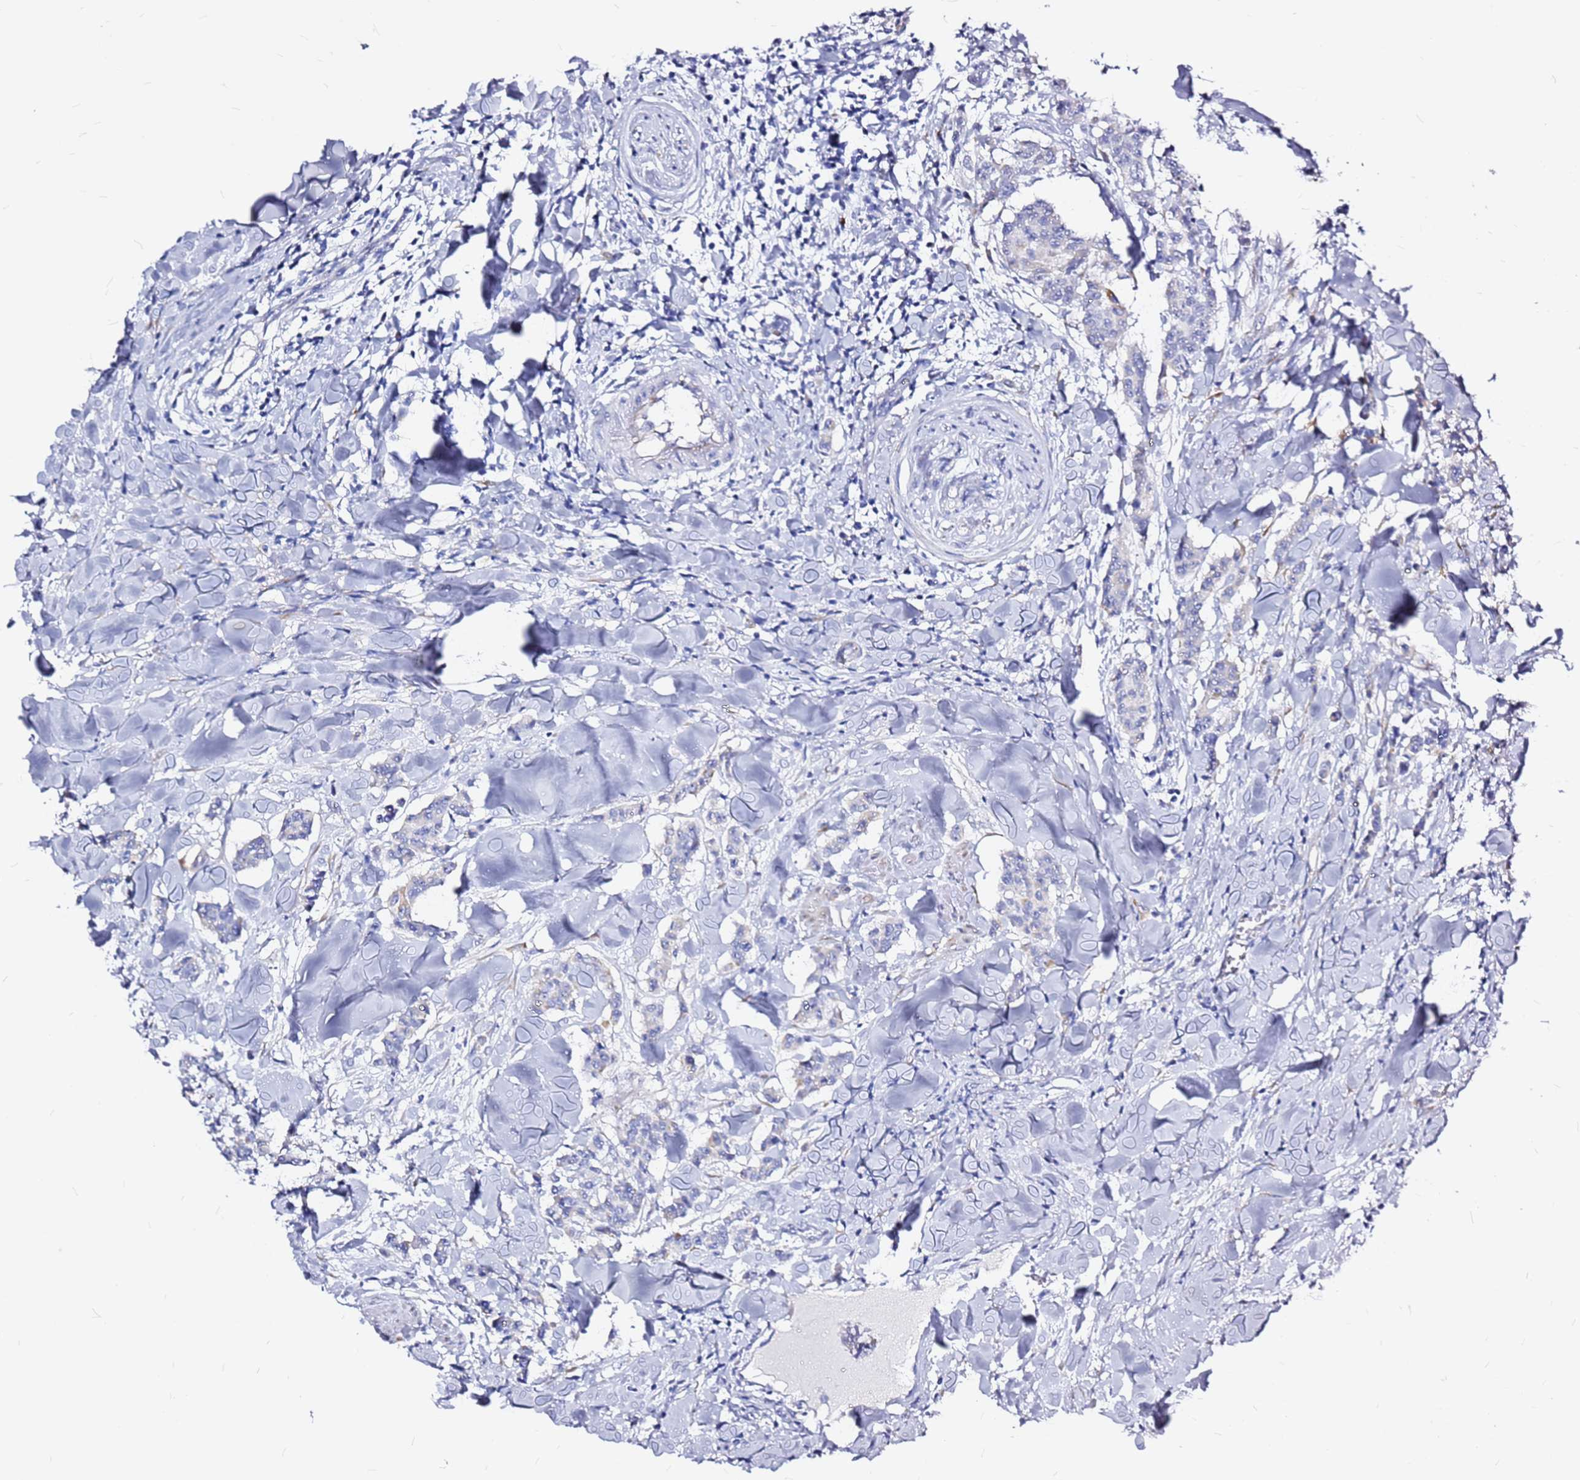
{"staining": {"intensity": "negative", "quantity": "none", "location": "none"}, "tissue": "breast cancer", "cell_type": "Tumor cells", "image_type": "cancer", "snomed": [{"axis": "morphology", "description": "Duct carcinoma"}, {"axis": "topography", "description": "Breast"}], "caption": "This is an immunohistochemistry (IHC) micrograph of human breast cancer. There is no positivity in tumor cells.", "gene": "CASD1", "patient": {"sex": "female", "age": 40}}